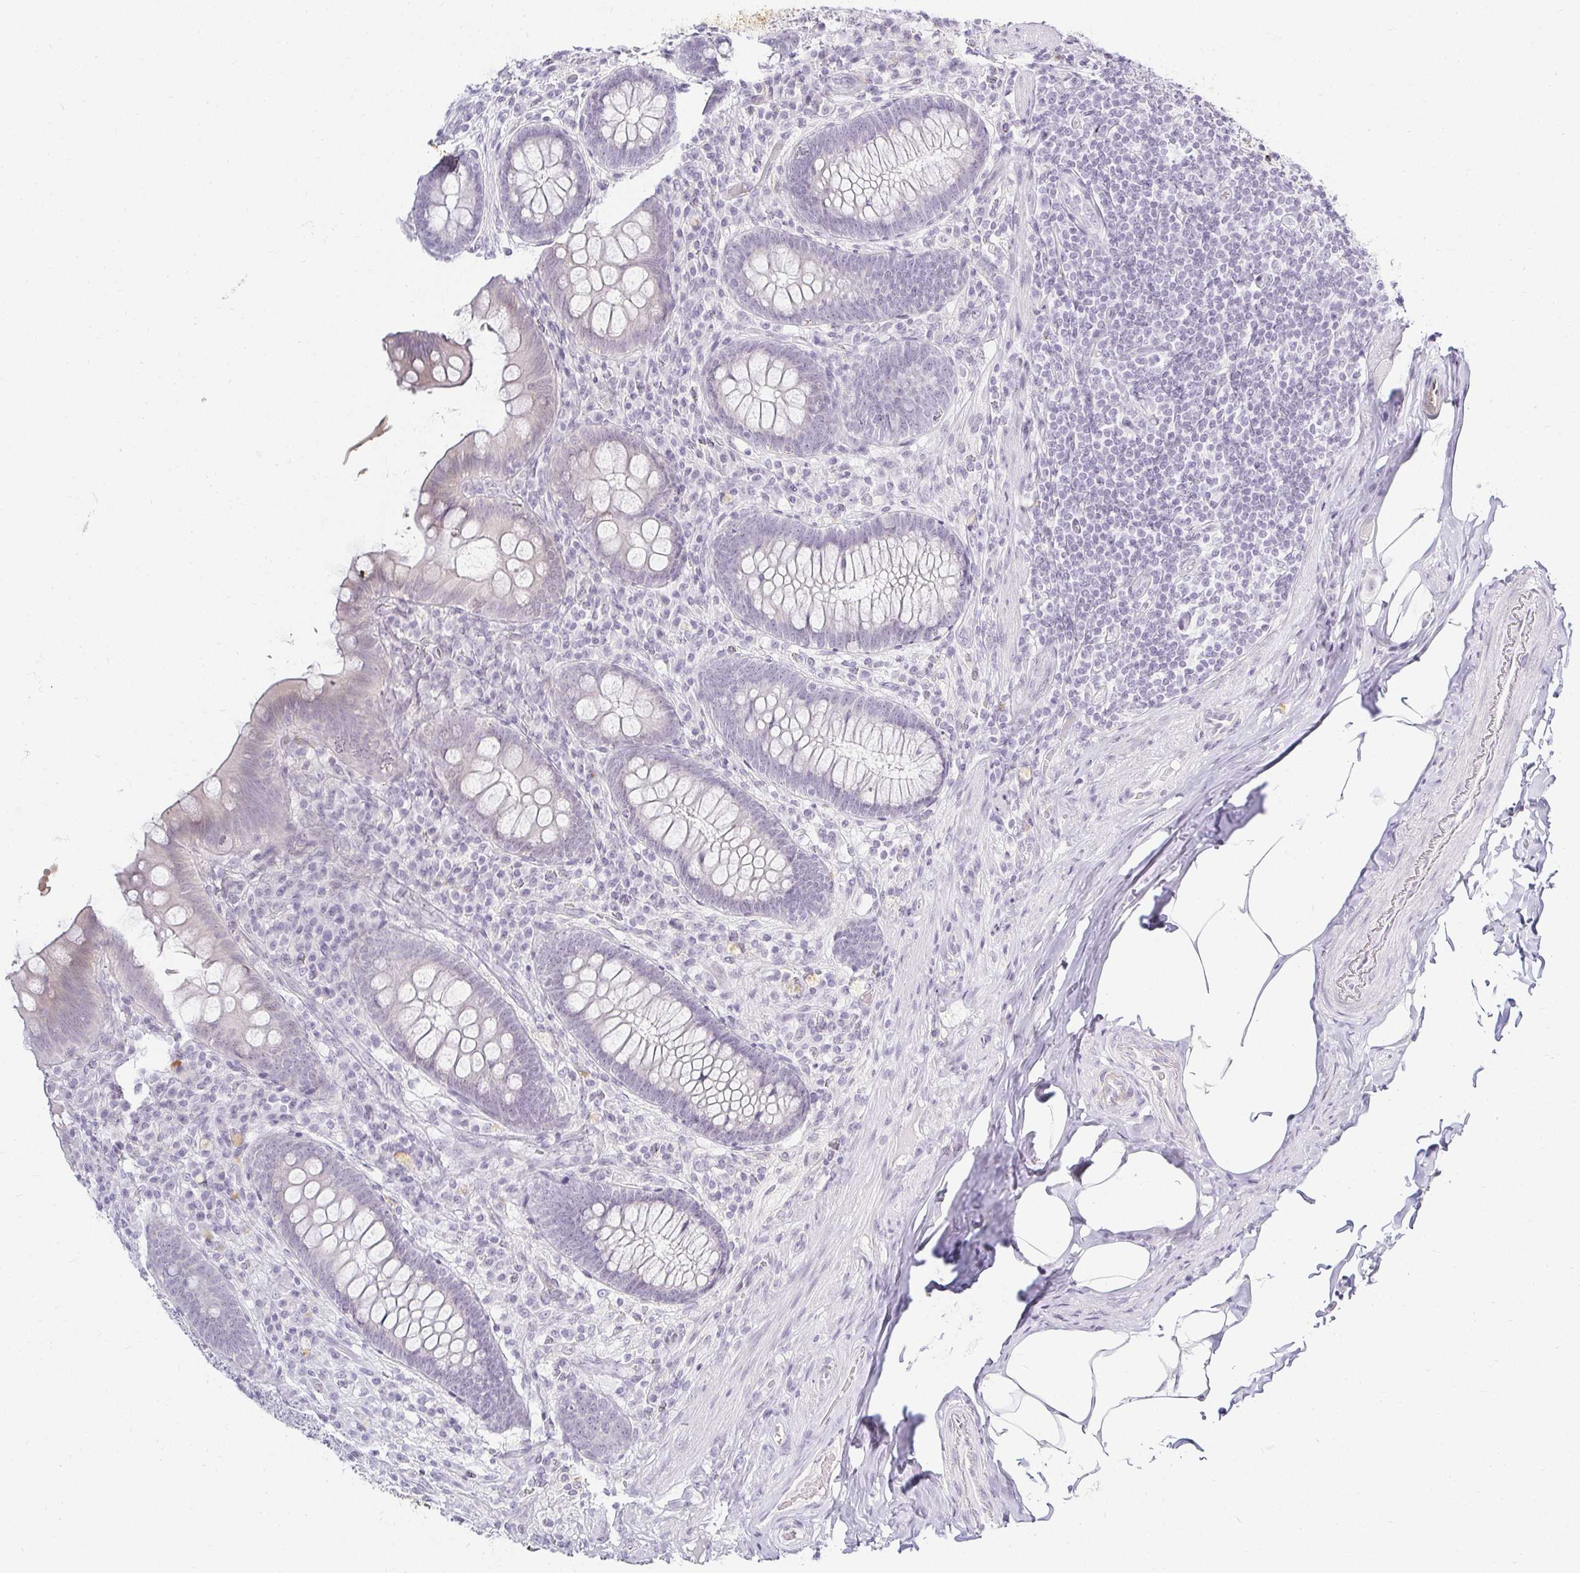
{"staining": {"intensity": "negative", "quantity": "none", "location": "none"}, "tissue": "appendix", "cell_type": "Glandular cells", "image_type": "normal", "snomed": [{"axis": "morphology", "description": "Normal tissue, NOS"}, {"axis": "topography", "description": "Appendix"}], "caption": "Immunohistochemical staining of benign appendix demonstrates no significant staining in glandular cells. (DAB immunohistochemistry (IHC) visualized using brightfield microscopy, high magnification).", "gene": "ACAN", "patient": {"sex": "male", "age": 71}}